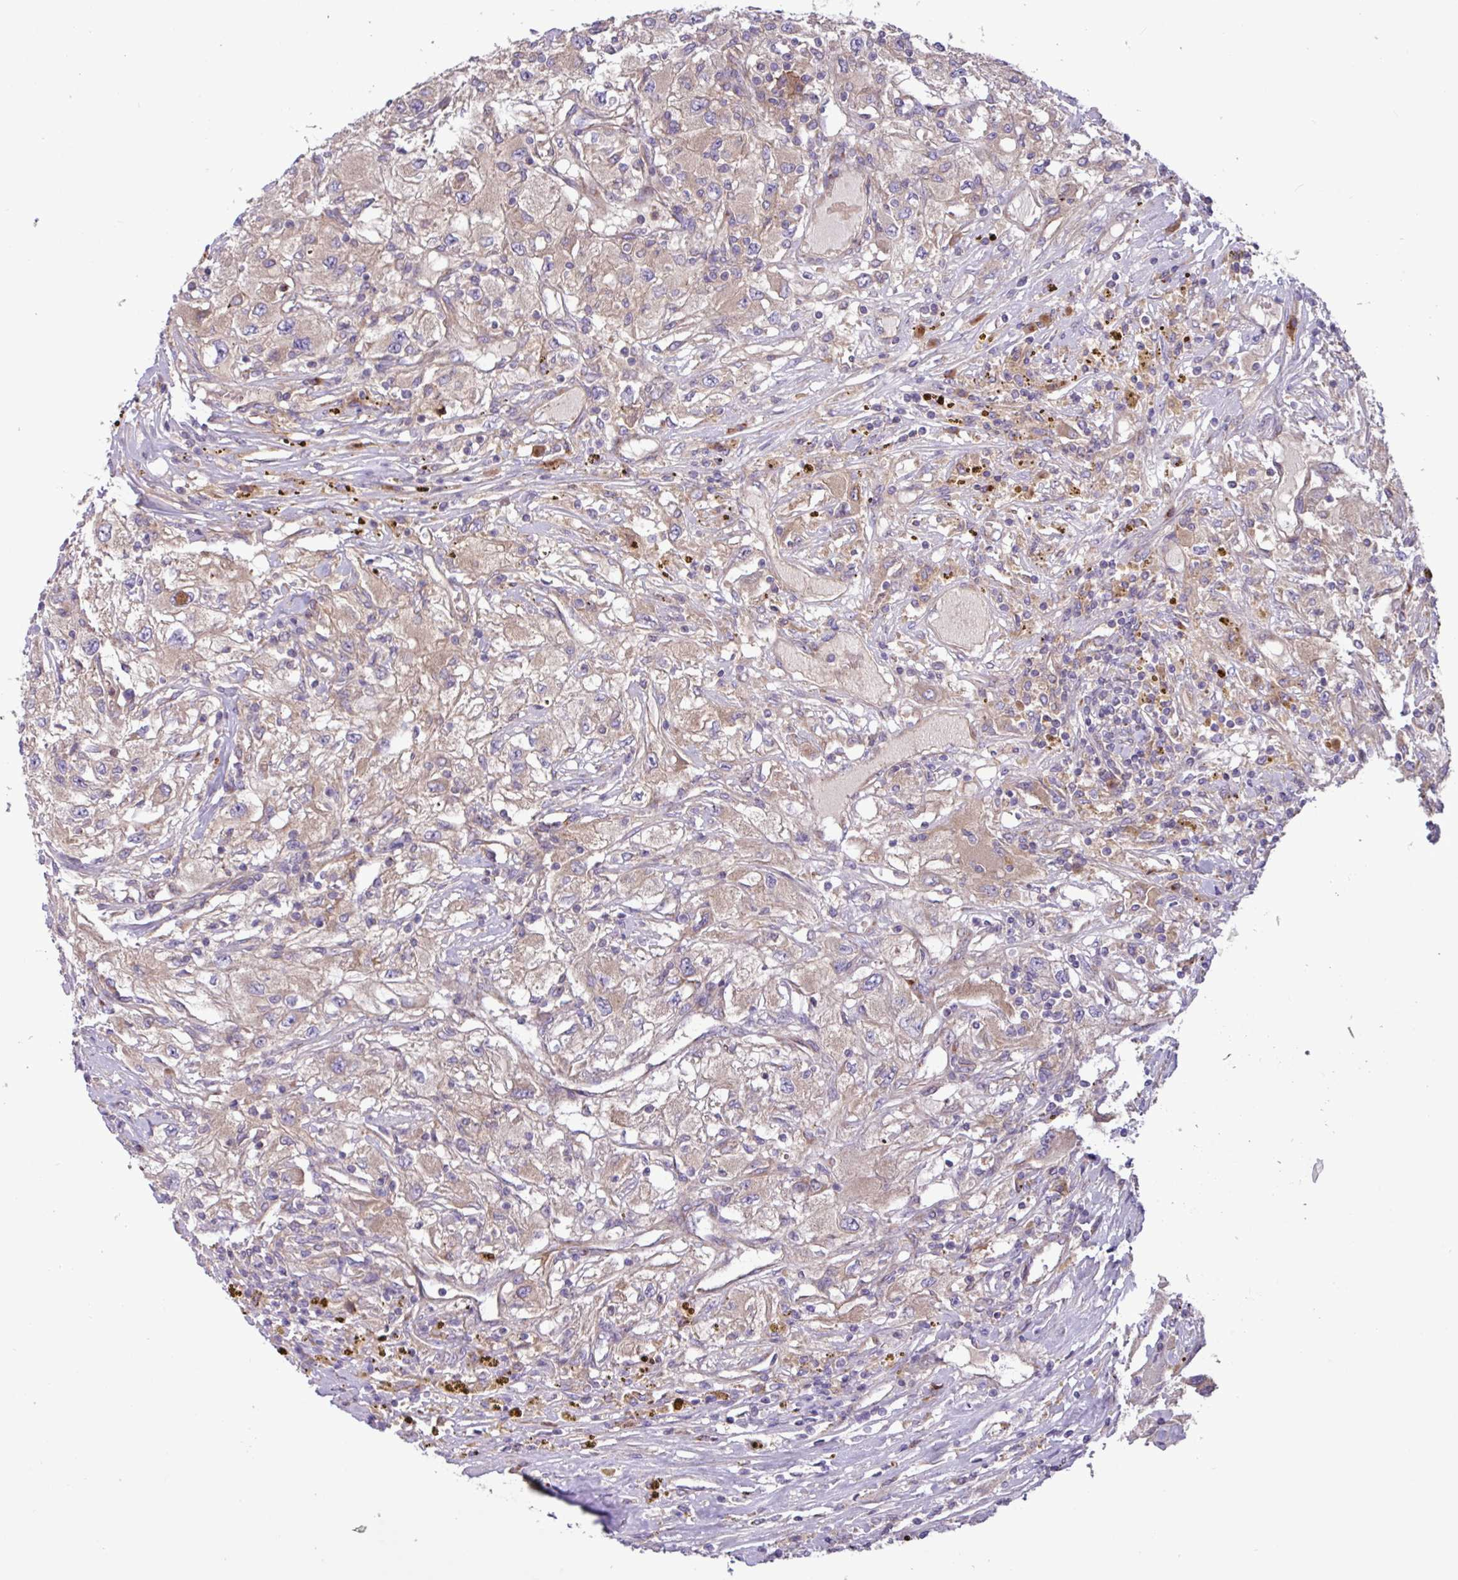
{"staining": {"intensity": "weak", "quantity": "25%-75%", "location": "cytoplasmic/membranous"}, "tissue": "renal cancer", "cell_type": "Tumor cells", "image_type": "cancer", "snomed": [{"axis": "morphology", "description": "Adenocarcinoma, NOS"}, {"axis": "topography", "description": "Kidney"}], "caption": "Renal cancer (adenocarcinoma) was stained to show a protein in brown. There is low levels of weak cytoplasmic/membranous staining in approximately 25%-75% of tumor cells.", "gene": "RAB19", "patient": {"sex": "female", "age": 67}}